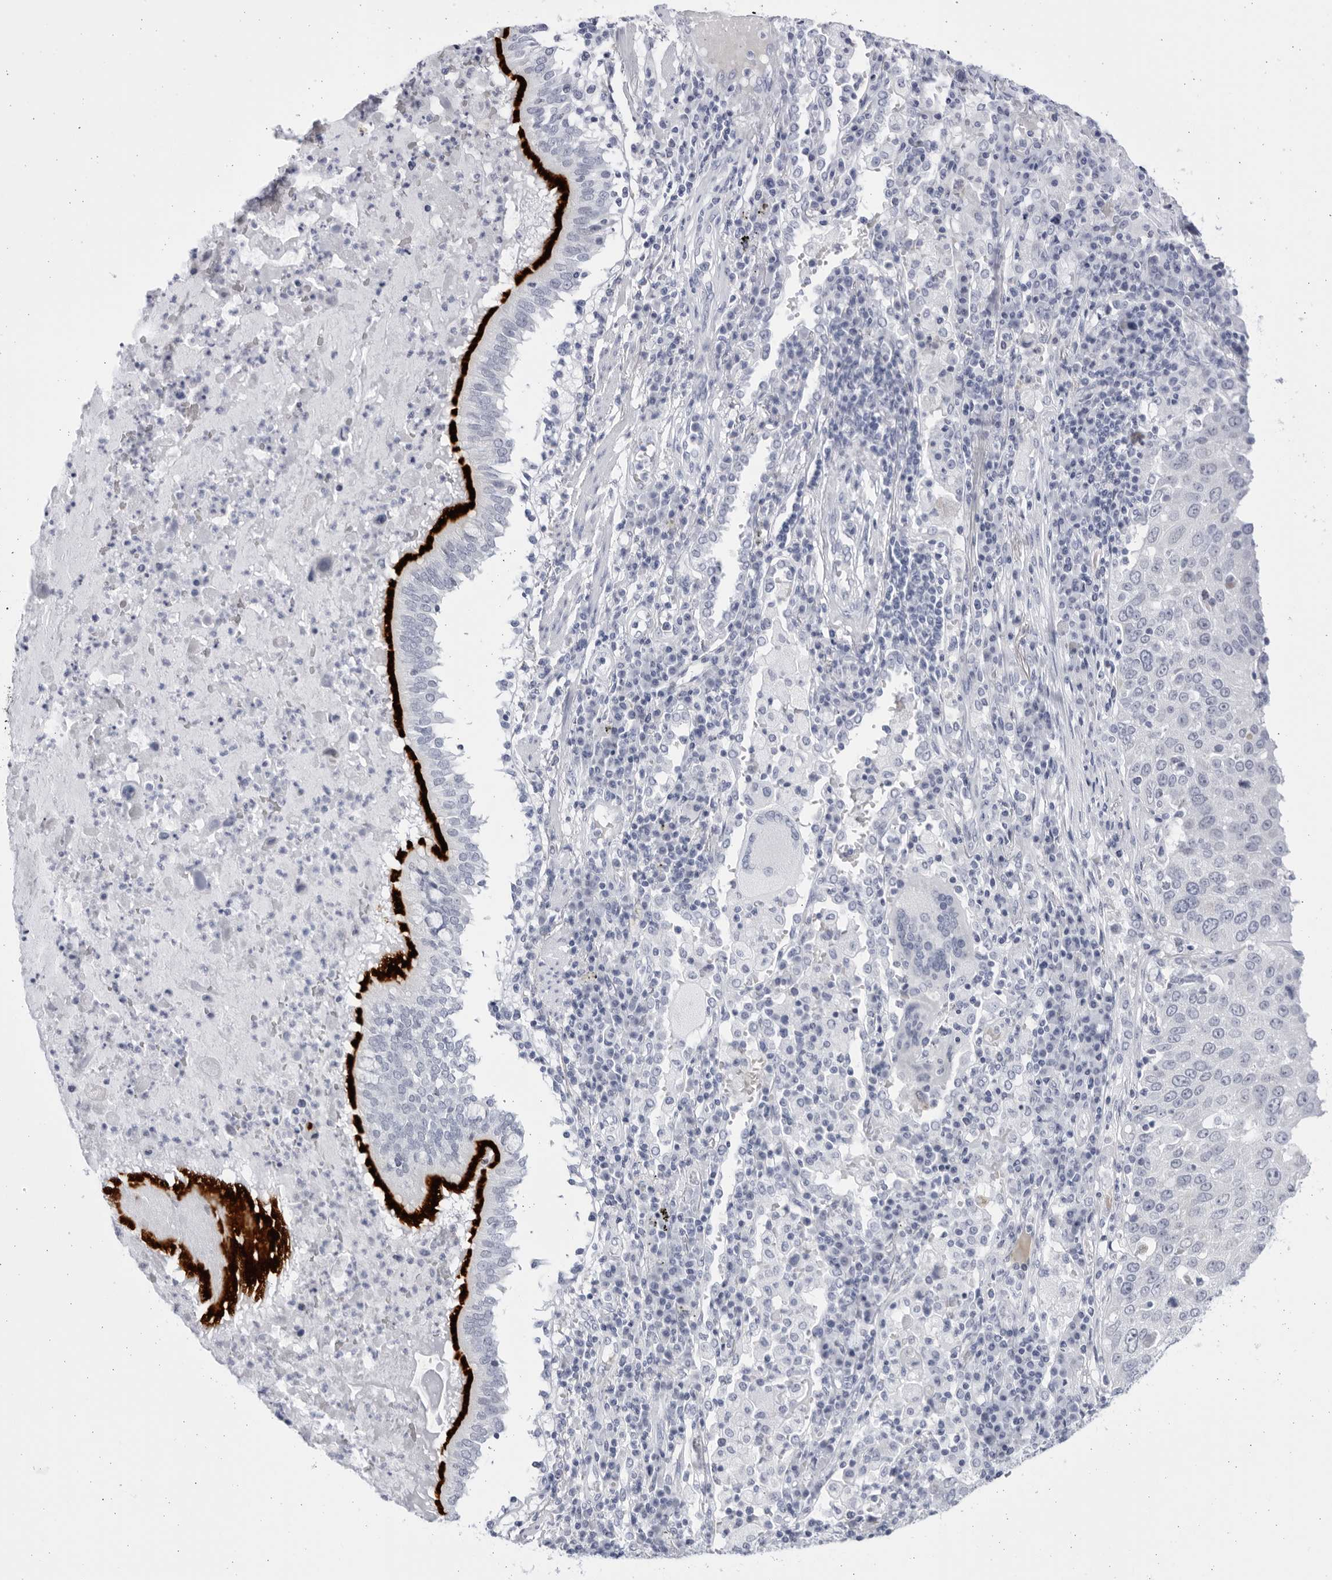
{"staining": {"intensity": "negative", "quantity": "none", "location": "none"}, "tissue": "lung cancer", "cell_type": "Tumor cells", "image_type": "cancer", "snomed": [{"axis": "morphology", "description": "Squamous cell carcinoma, NOS"}, {"axis": "topography", "description": "Lung"}], "caption": "Histopathology image shows no protein expression in tumor cells of lung cancer tissue.", "gene": "CCDC181", "patient": {"sex": "male", "age": 65}}